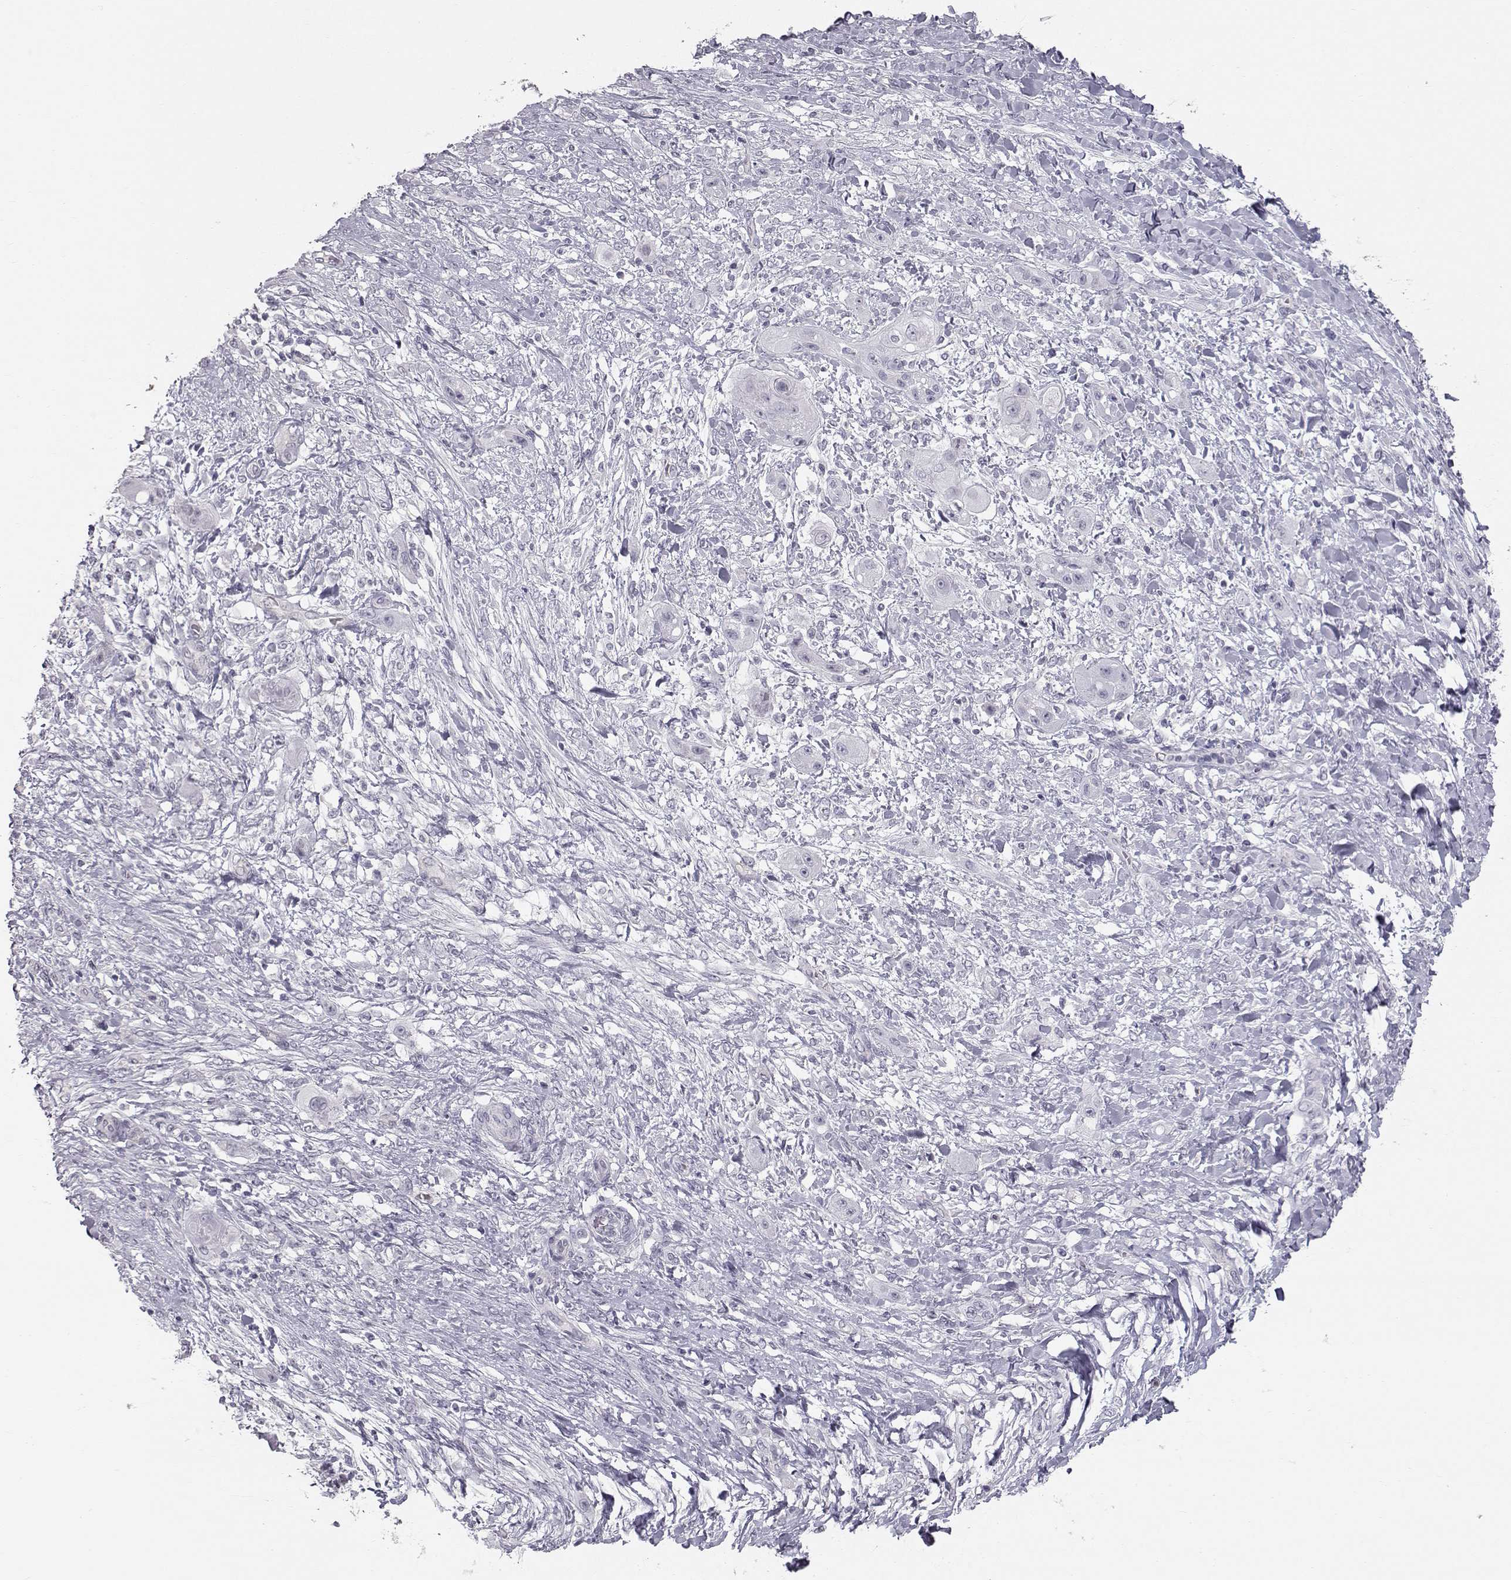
{"staining": {"intensity": "negative", "quantity": "none", "location": "none"}, "tissue": "skin cancer", "cell_type": "Tumor cells", "image_type": "cancer", "snomed": [{"axis": "morphology", "description": "Squamous cell carcinoma, NOS"}, {"axis": "topography", "description": "Skin"}], "caption": "Tumor cells show no significant protein staining in skin cancer. (Stains: DAB immunohistochemistry with hematoxylin counter stain, Microscopy: brightfield microscopy at high magnification).", "gene": "SPDYE4", "patient": {"sex": "male", "age": 62}}